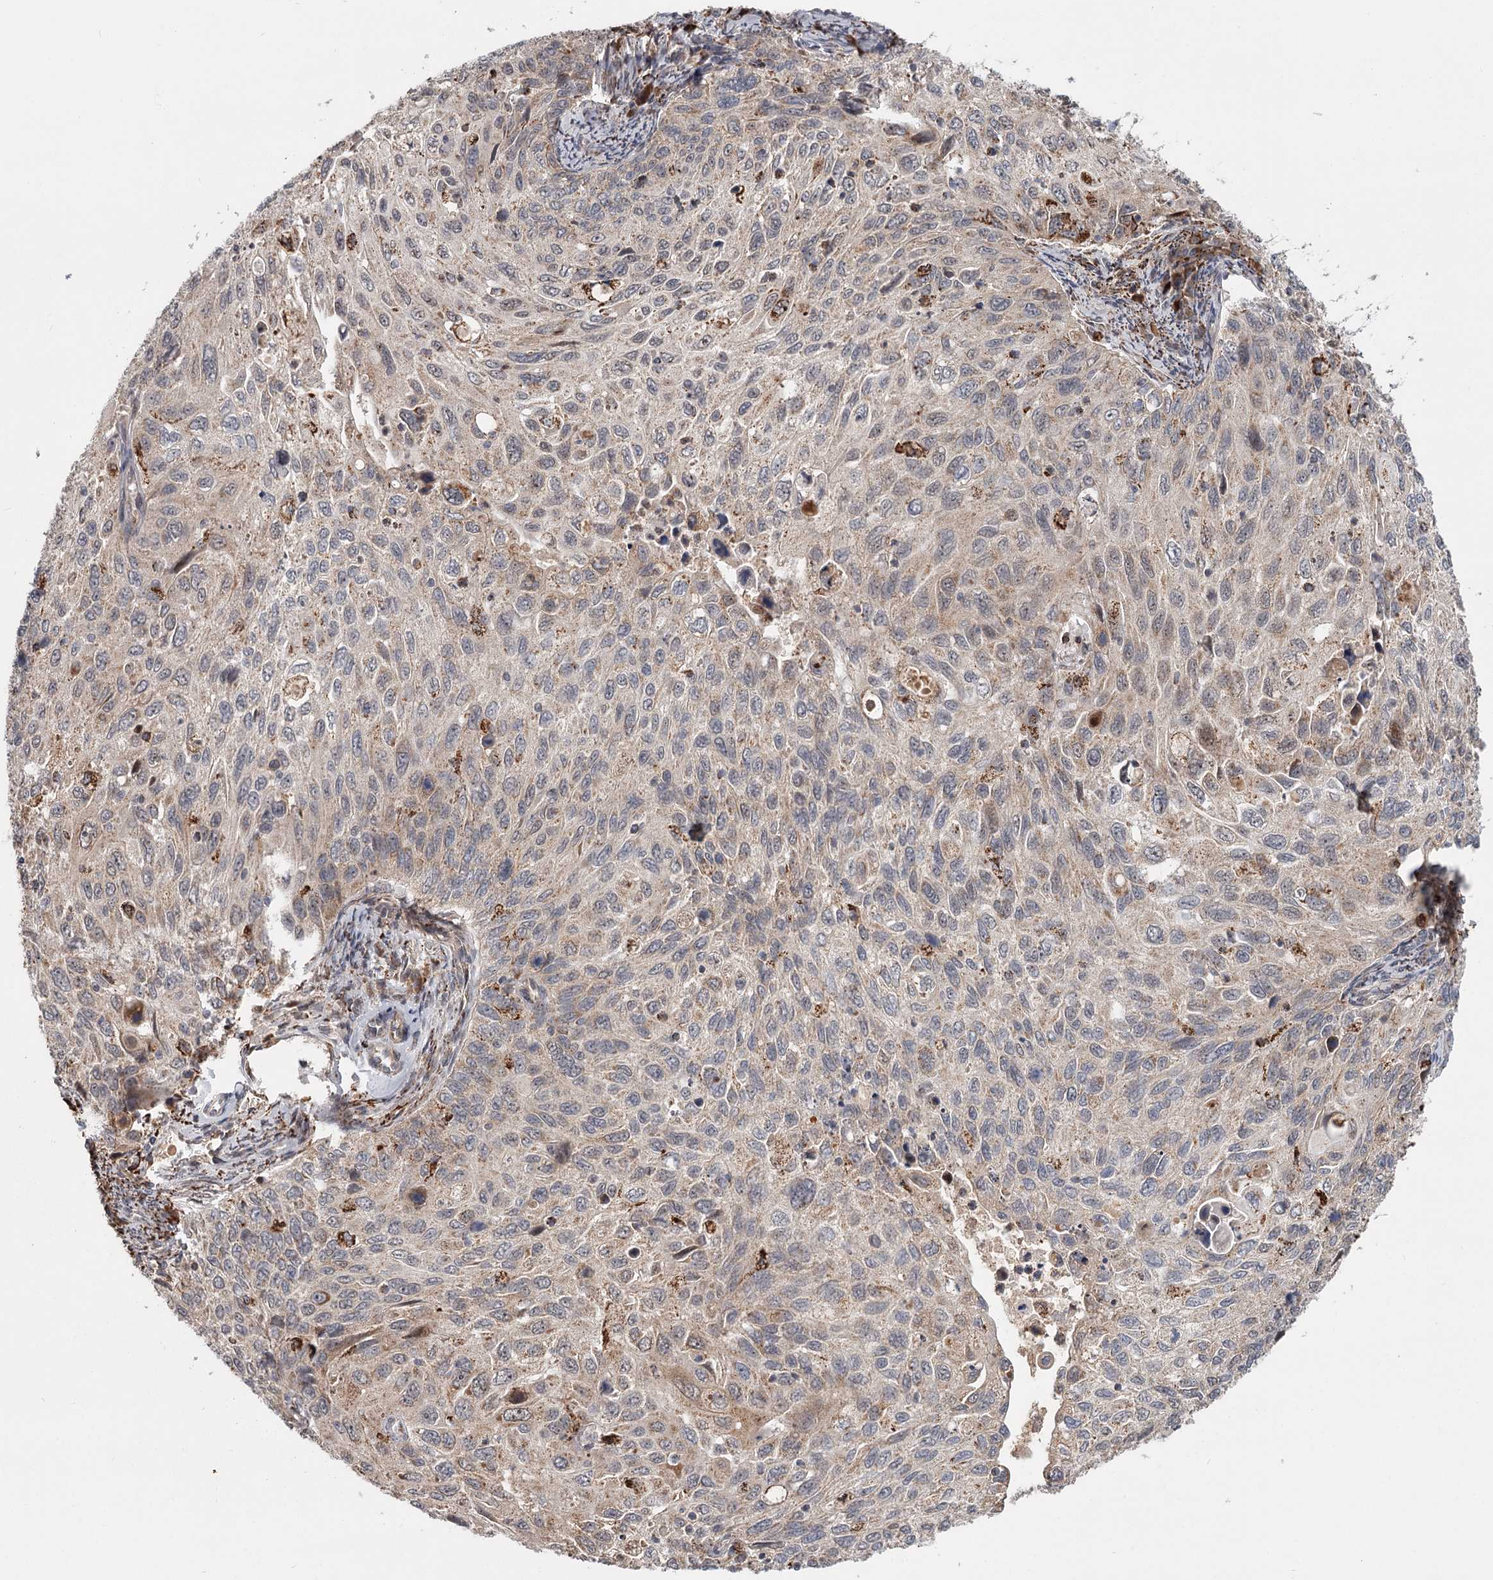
{"staining": {"intensity": "moderate", "quantity": "<25%", "location": "cytoplasmic/membranous"}, "tissue": "cervical cancer", "cell_type": "Tumor cells", "image_type": "cancer", "snomed": [{"axis": "morphology", "description": "Squamous cell carcinoma, NOS"}, {"axis": "topography", "description": "Cervix"}], "caption": "Protein positivity by immunohistochemistry (IHC) displays moderate cytoplasmic/membranous positivity in about <25% of tumor cells in squamous cell carcinoma (cervical). (brown staining indicates protein expression, while blue staining denotes nuclei).", "gene": "CDC123", "patient": {"sex": "female", "age": 70}}